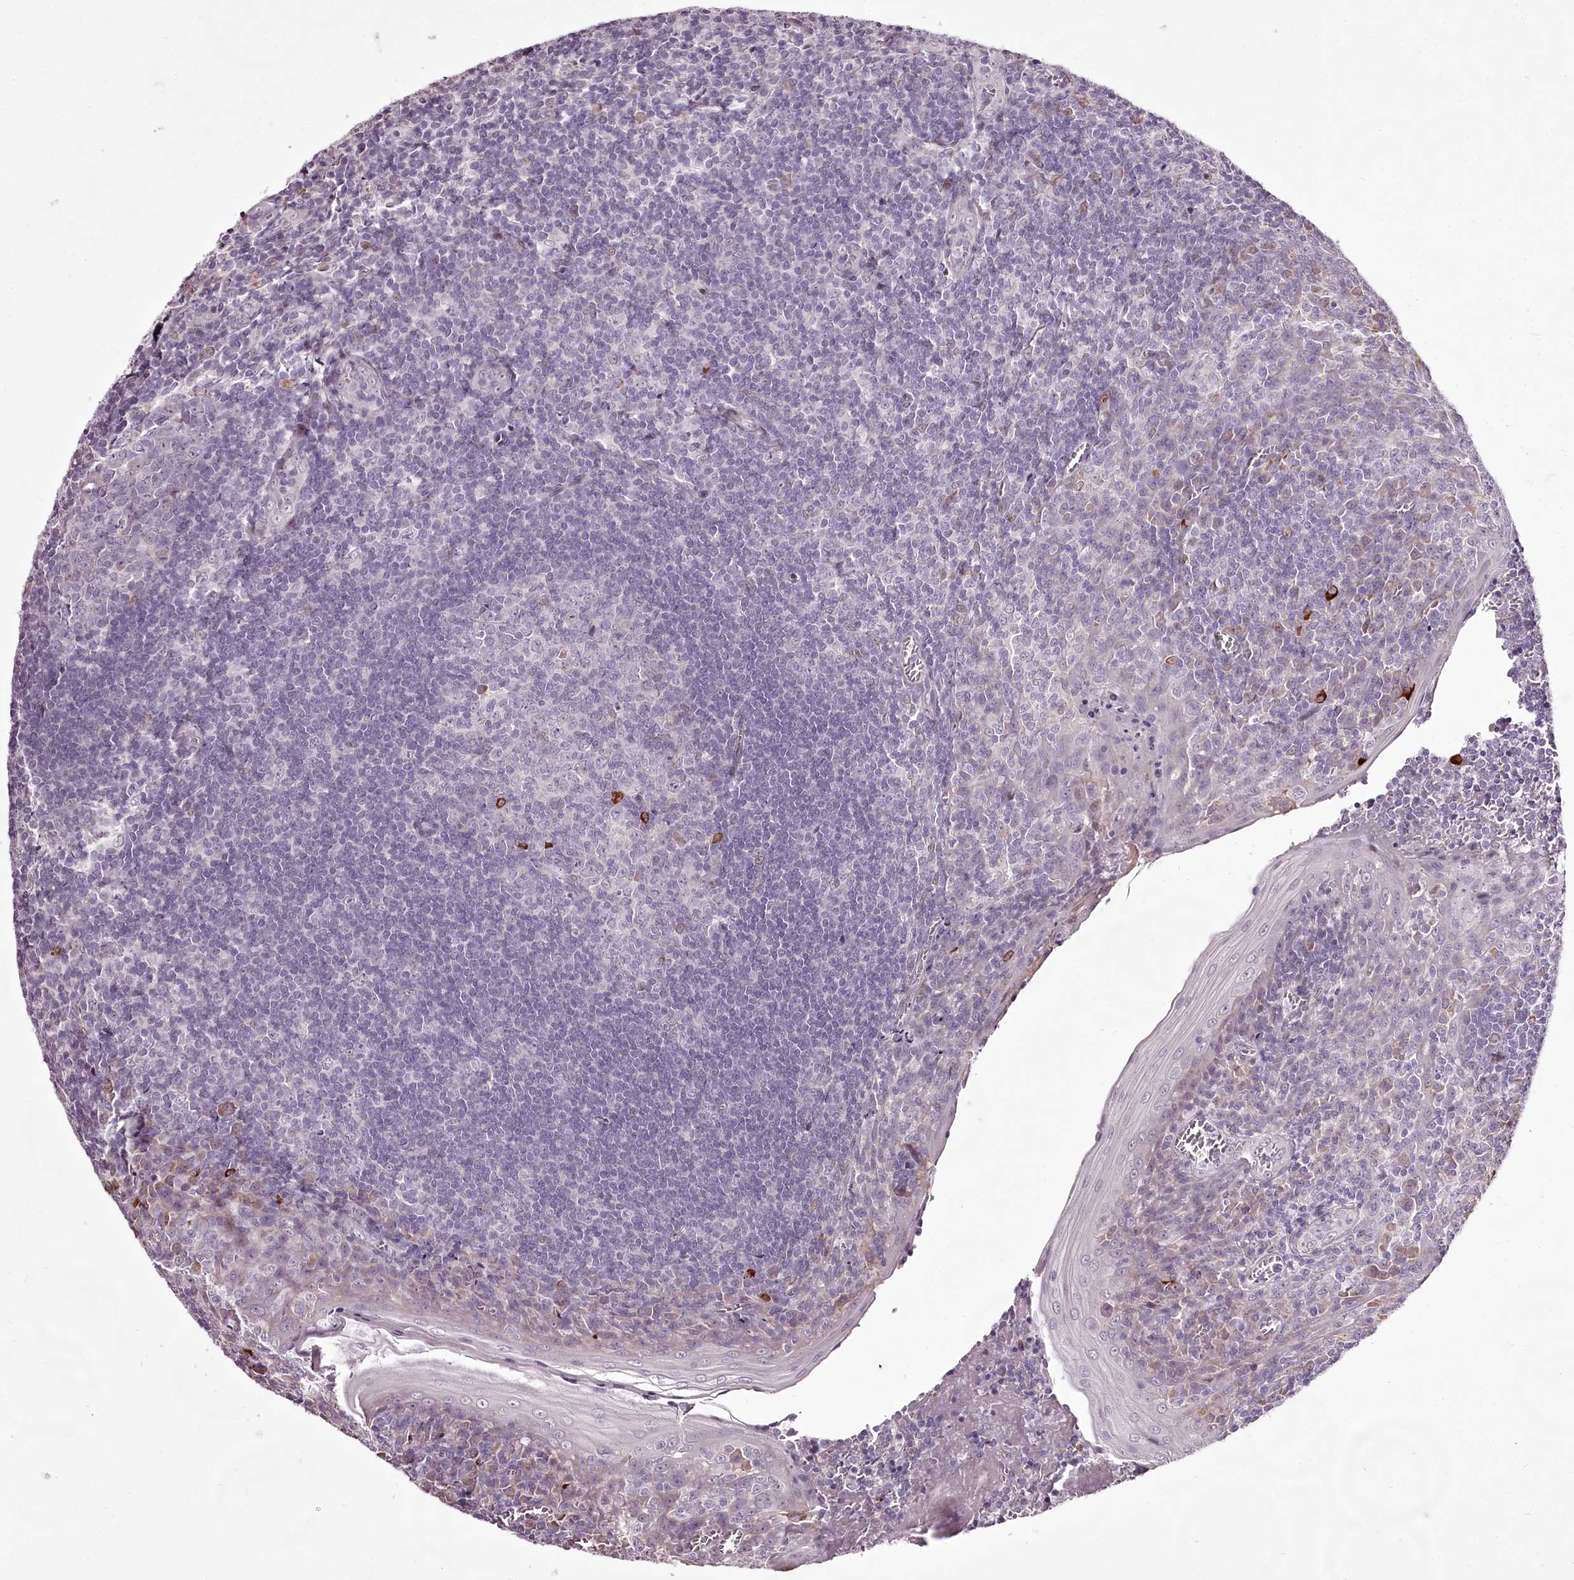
{"staining": {"intensity": "negative", "quantity": "none", "location": "none"}, "tissue": "tonsil", "cell_type": "Germinal center cells", "image_type": "normal", "snomed": [{"axis": "morphology", "description": "Normal tissue, NOS"}, {"axis": "topography", "description": "Tonsil"}], "caption": "DAB immunohistochemical staining of normal human tonsil shows no significant expression in germinal center cells. (DAB (3,3'-diaminobenzidine) immunohistochemistry visualized using brightfield microscopy, high magnification).", "gene": "C1orf56", "patient": {"sex": "male", "age": 27}}